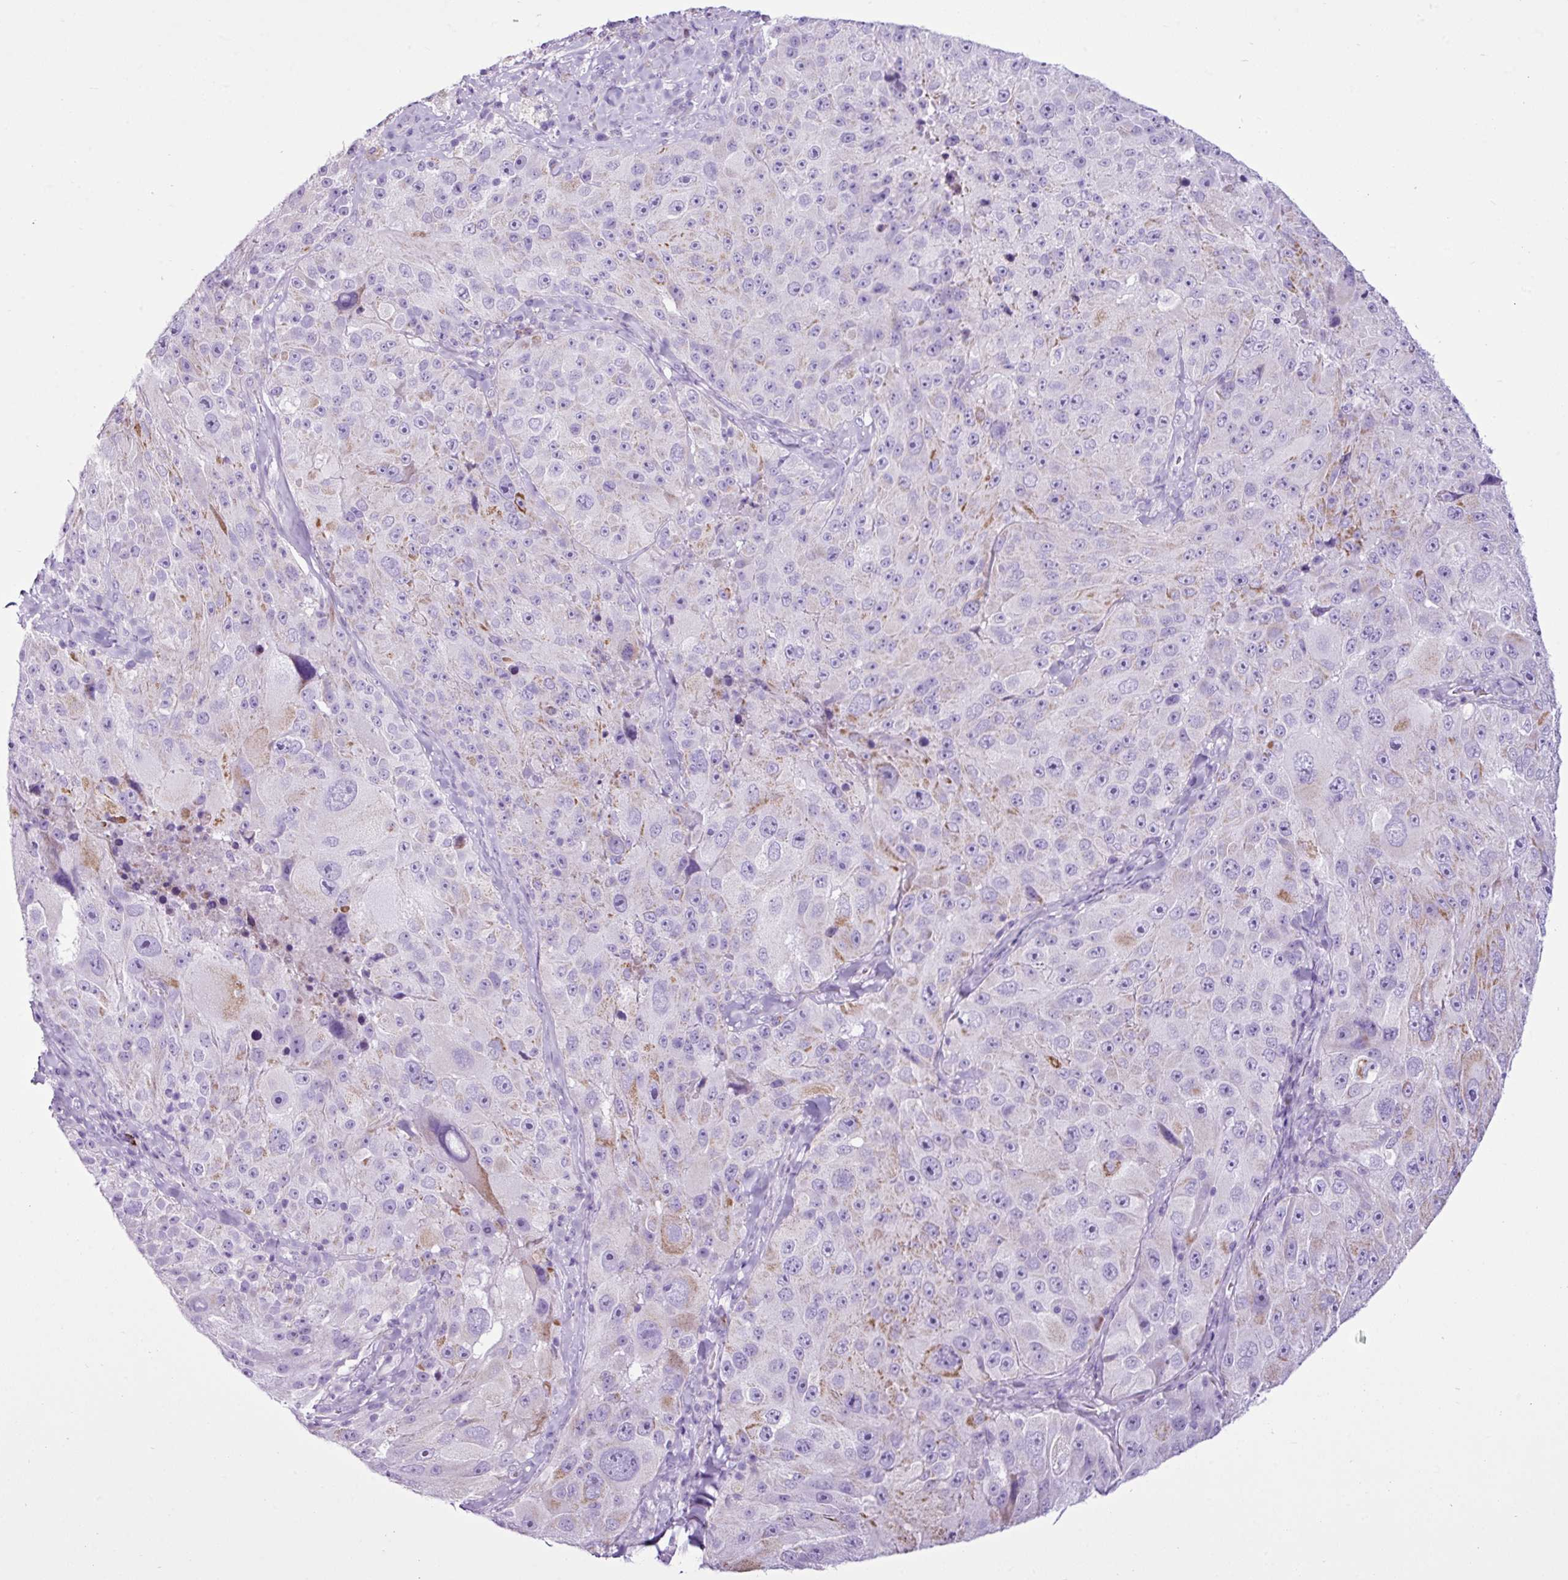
{"staining": {"intensity": "moderate", "quantity": "<25%", "location": "cytoplasmic/membranous"}, "tissue": "melanoma", "cell_type": "Tumor cells", "image_type": "cancer", "snomed": [{"axis": "morphology", "description": "Malignant melanoma, Metastatic site"}, {"axis": "topography", "description": "Lymph node"}], "caption": "A histopathology image showing moderate cytoplasmic/membranous expression in approximately <25% of tumor cells in melanoma, as visualized by brown immunohistochemical staining.", "gene": "LILRB4", "patient": {"sex": "male", "age": 62}}